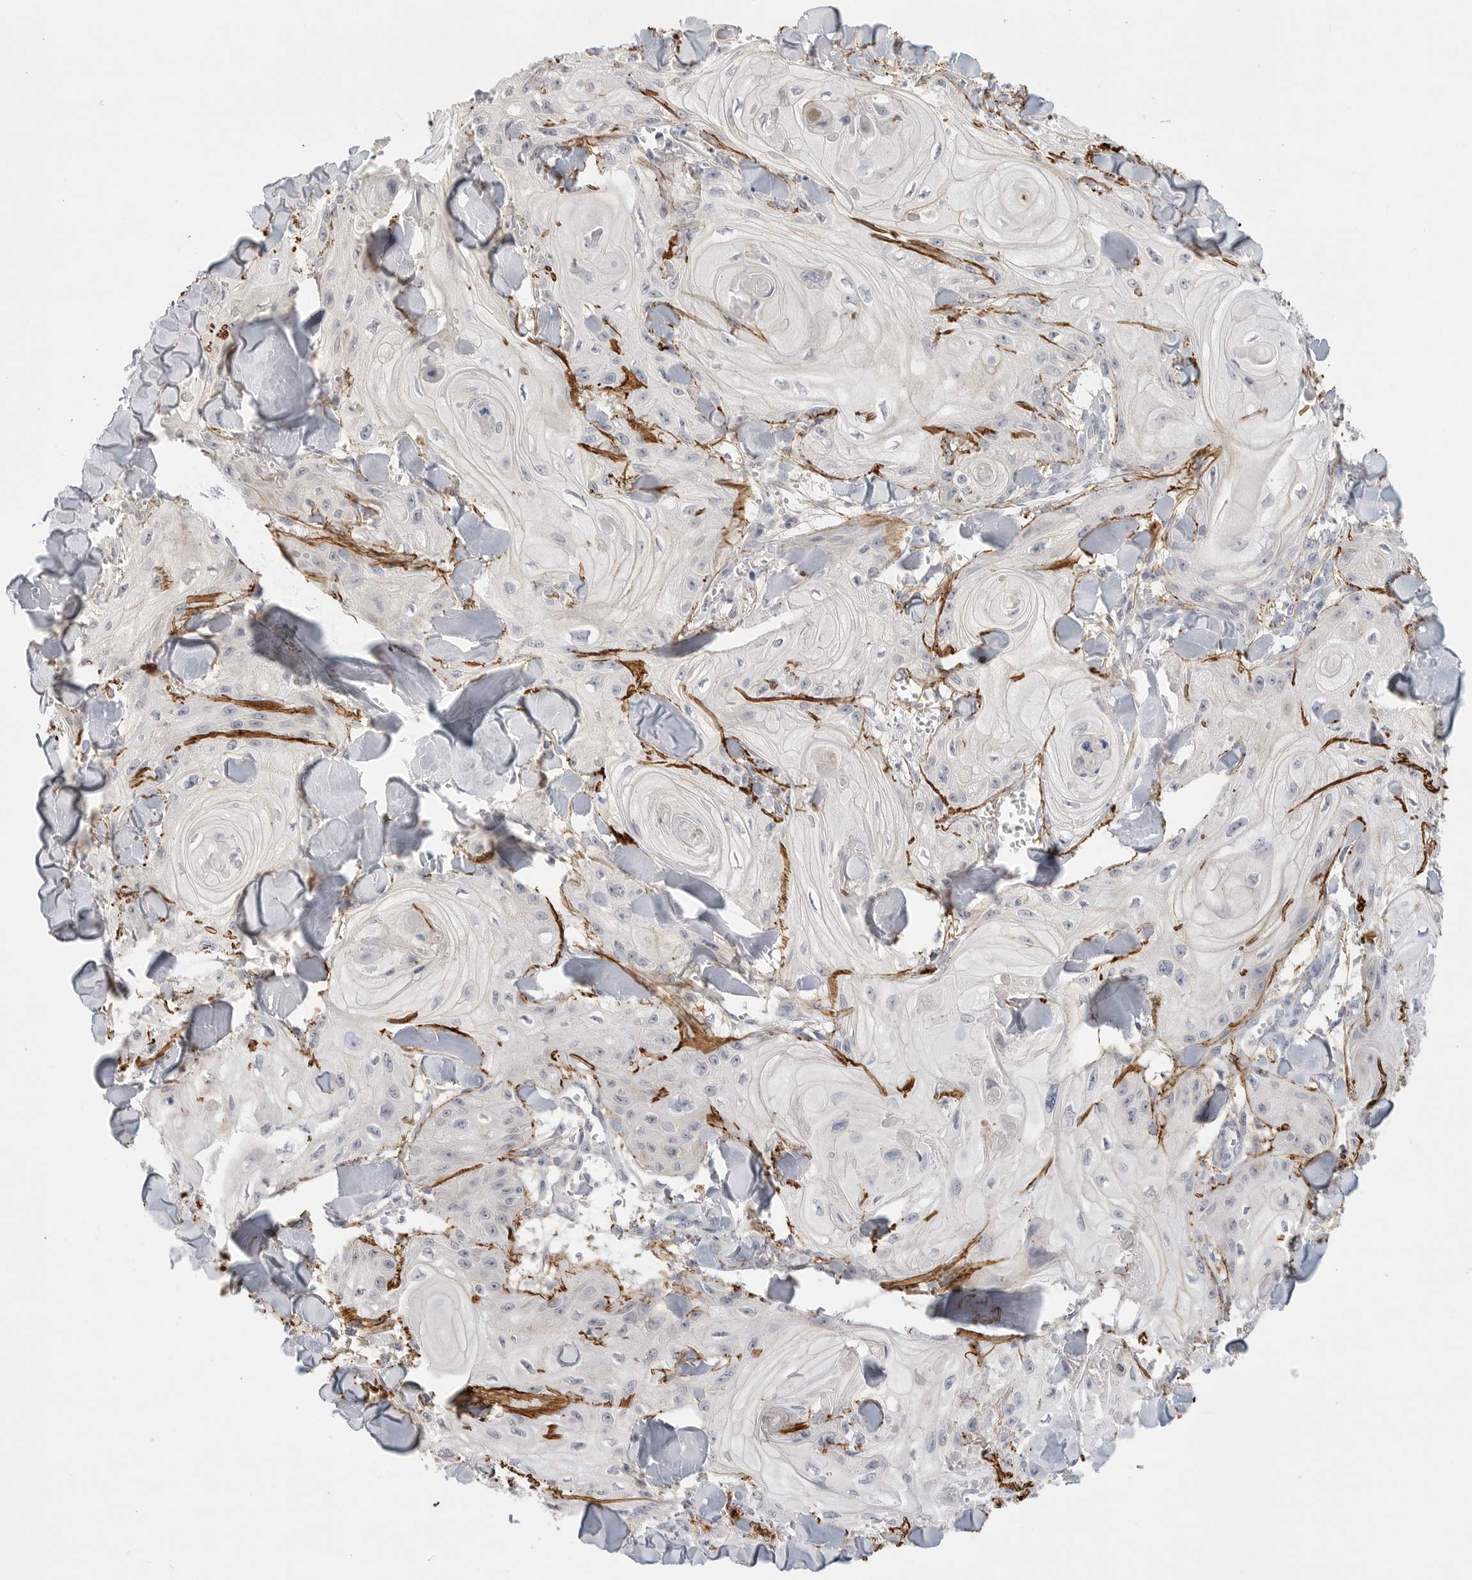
{"staining": {"intensity": "negative", "quantity": "none", "location": "none"}, "tissue": "skin cancer", "cell_type": "Tumor cells", "image_type": "cancer", "snomed": [{"axis": "morphology", "description": "Squamous cell carcinoma, NOS"}, {"axis": "topography", "description": "Skin"}], "caption": "There is no significant expression in tumor cells of squamous cell carcinoma (skin).", "gene": "FBN2", "patient": {"sex": "male", "age": 74}}